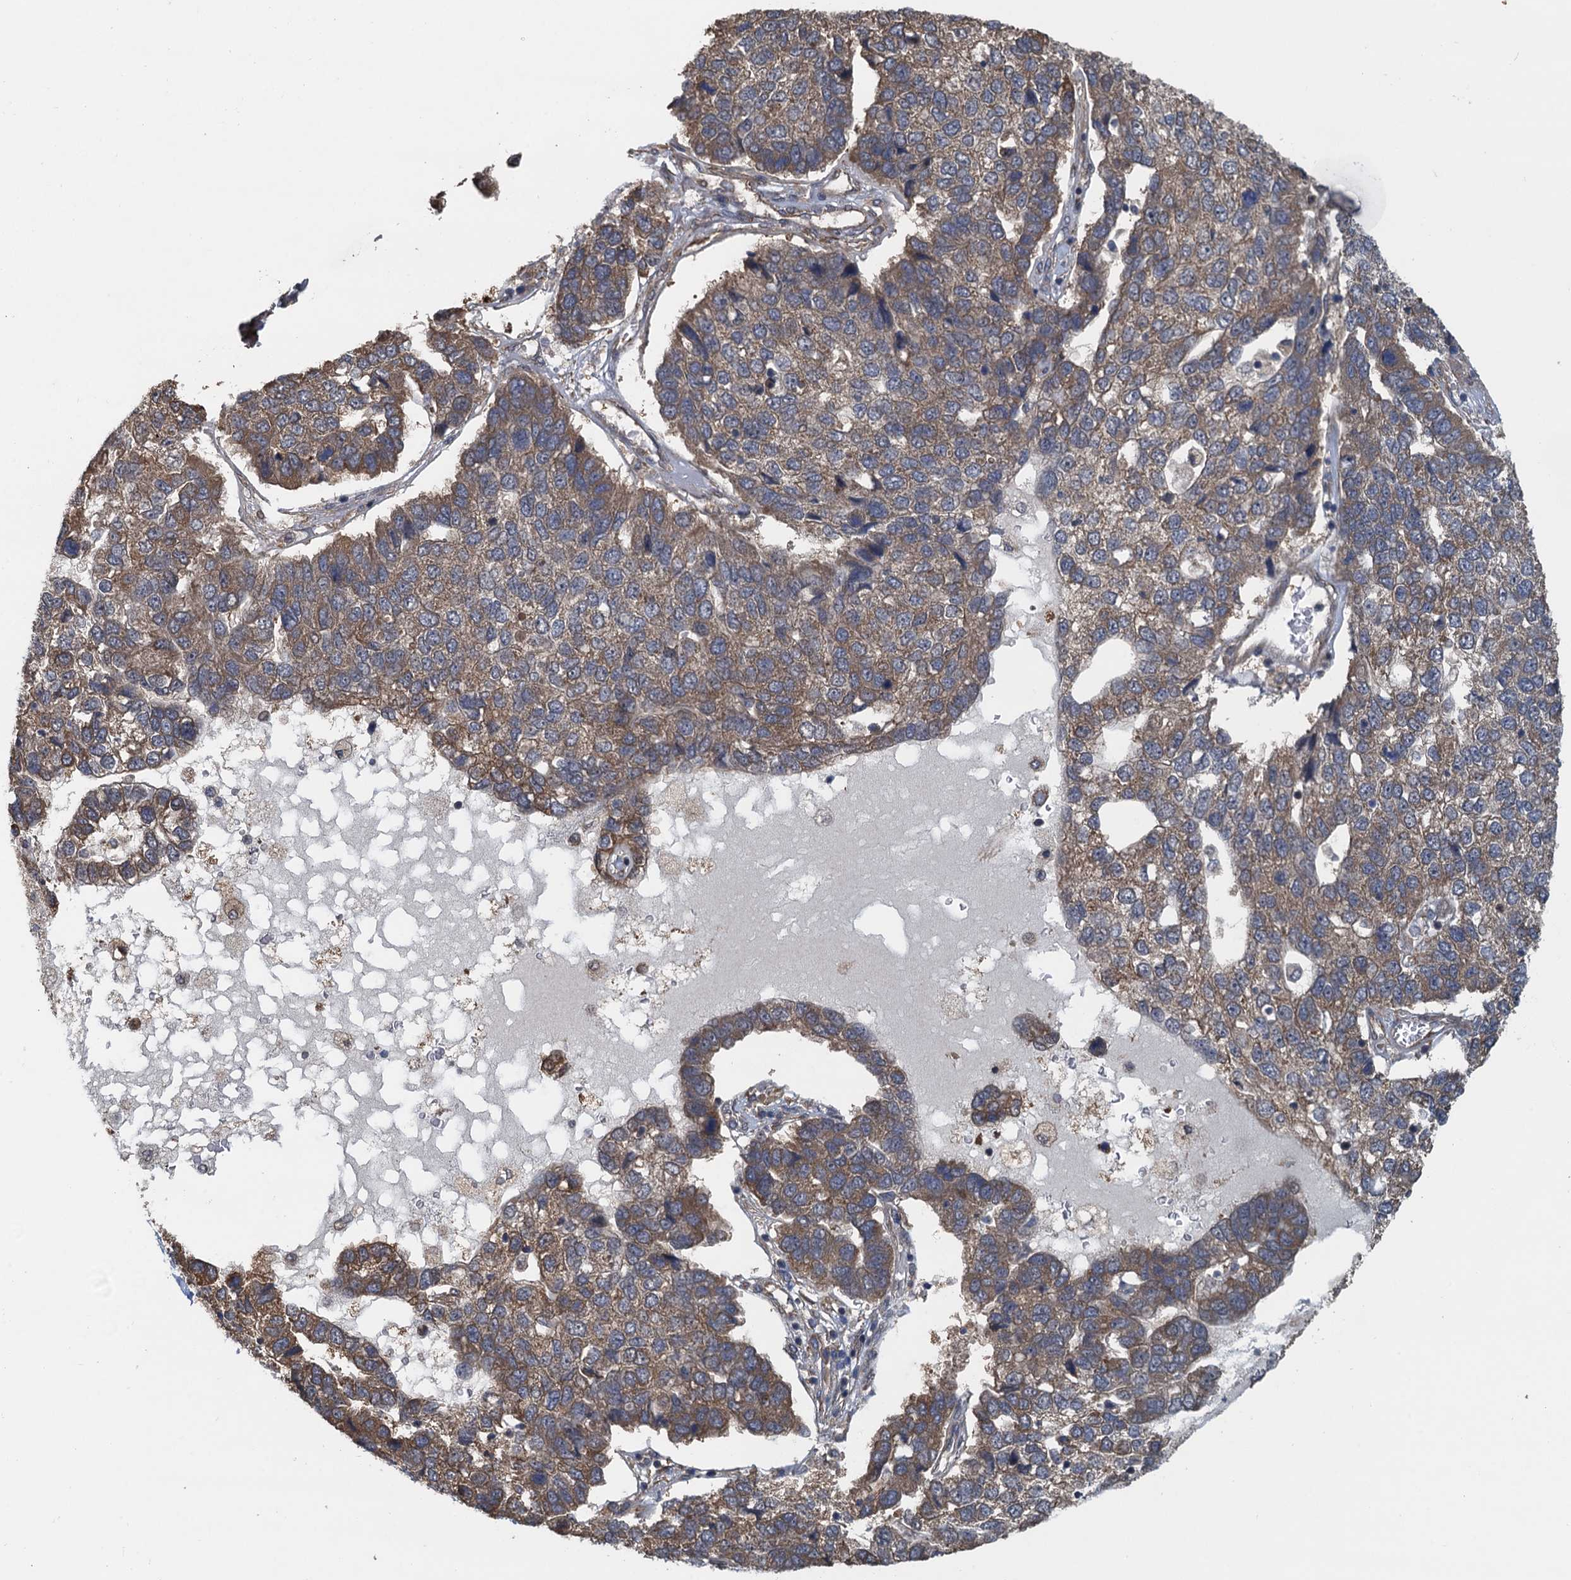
{"staining": {"intensity": "moderate", "quantity": ">75%", "location": "cytoplasmic/membranous"}, "tissue": "pancreatic cancer", "cell_type": "Tumor cells", "image_type": "cancer", "snomed": [{"axis": "morphology", "description": "Adenocarcinoma, NOS"}, {"axis": "topography", "description": "Pancreas"}], "caption": "This image demonstrates immunohistochemistry (IHC) staining of pancreatic adenocarcinoma, with medium moderate cytoplasmic/membranous positivity in about >75% of tumor cells.", "gene": "MEAK7", "patient": {"sex": "female", "age": 61}}